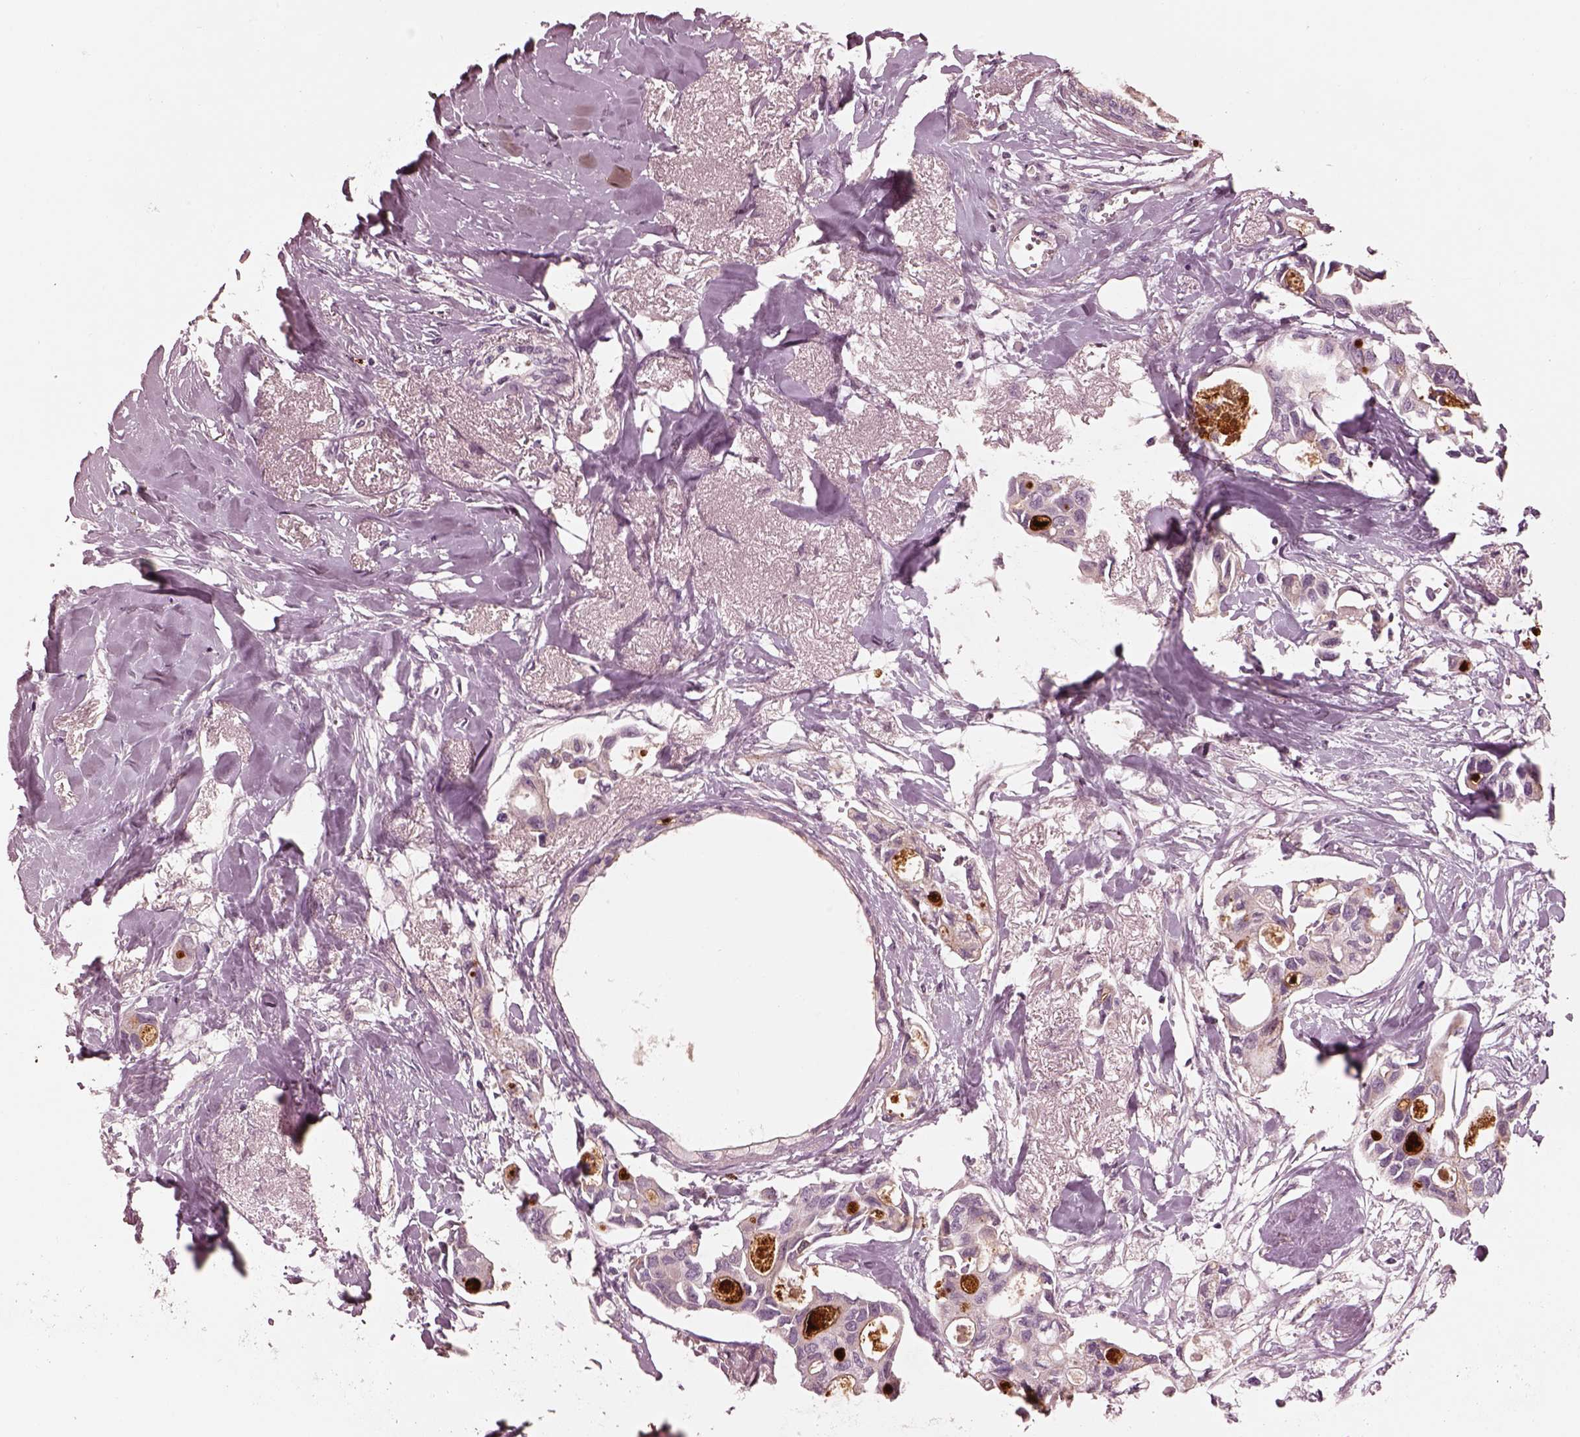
{"staining": {"intensity": "negative", "quantity": "none", "location": "none"}, "tissue": "breast cancer", "cell_type": "Tumor cells", "image_type": "cancer", "snomed": [{"axis": "morphology", "description": "Duct carcinoma"}, {"axis": "topography", "description": "Breast"}], "caption": "Infiltrating ductal carcinoma (breast) was stained to show a protein in brown. There is no significant positivity in tumor cells.", "gene": "KCNA2", "patient": {"sex": "female", "age": 83}}